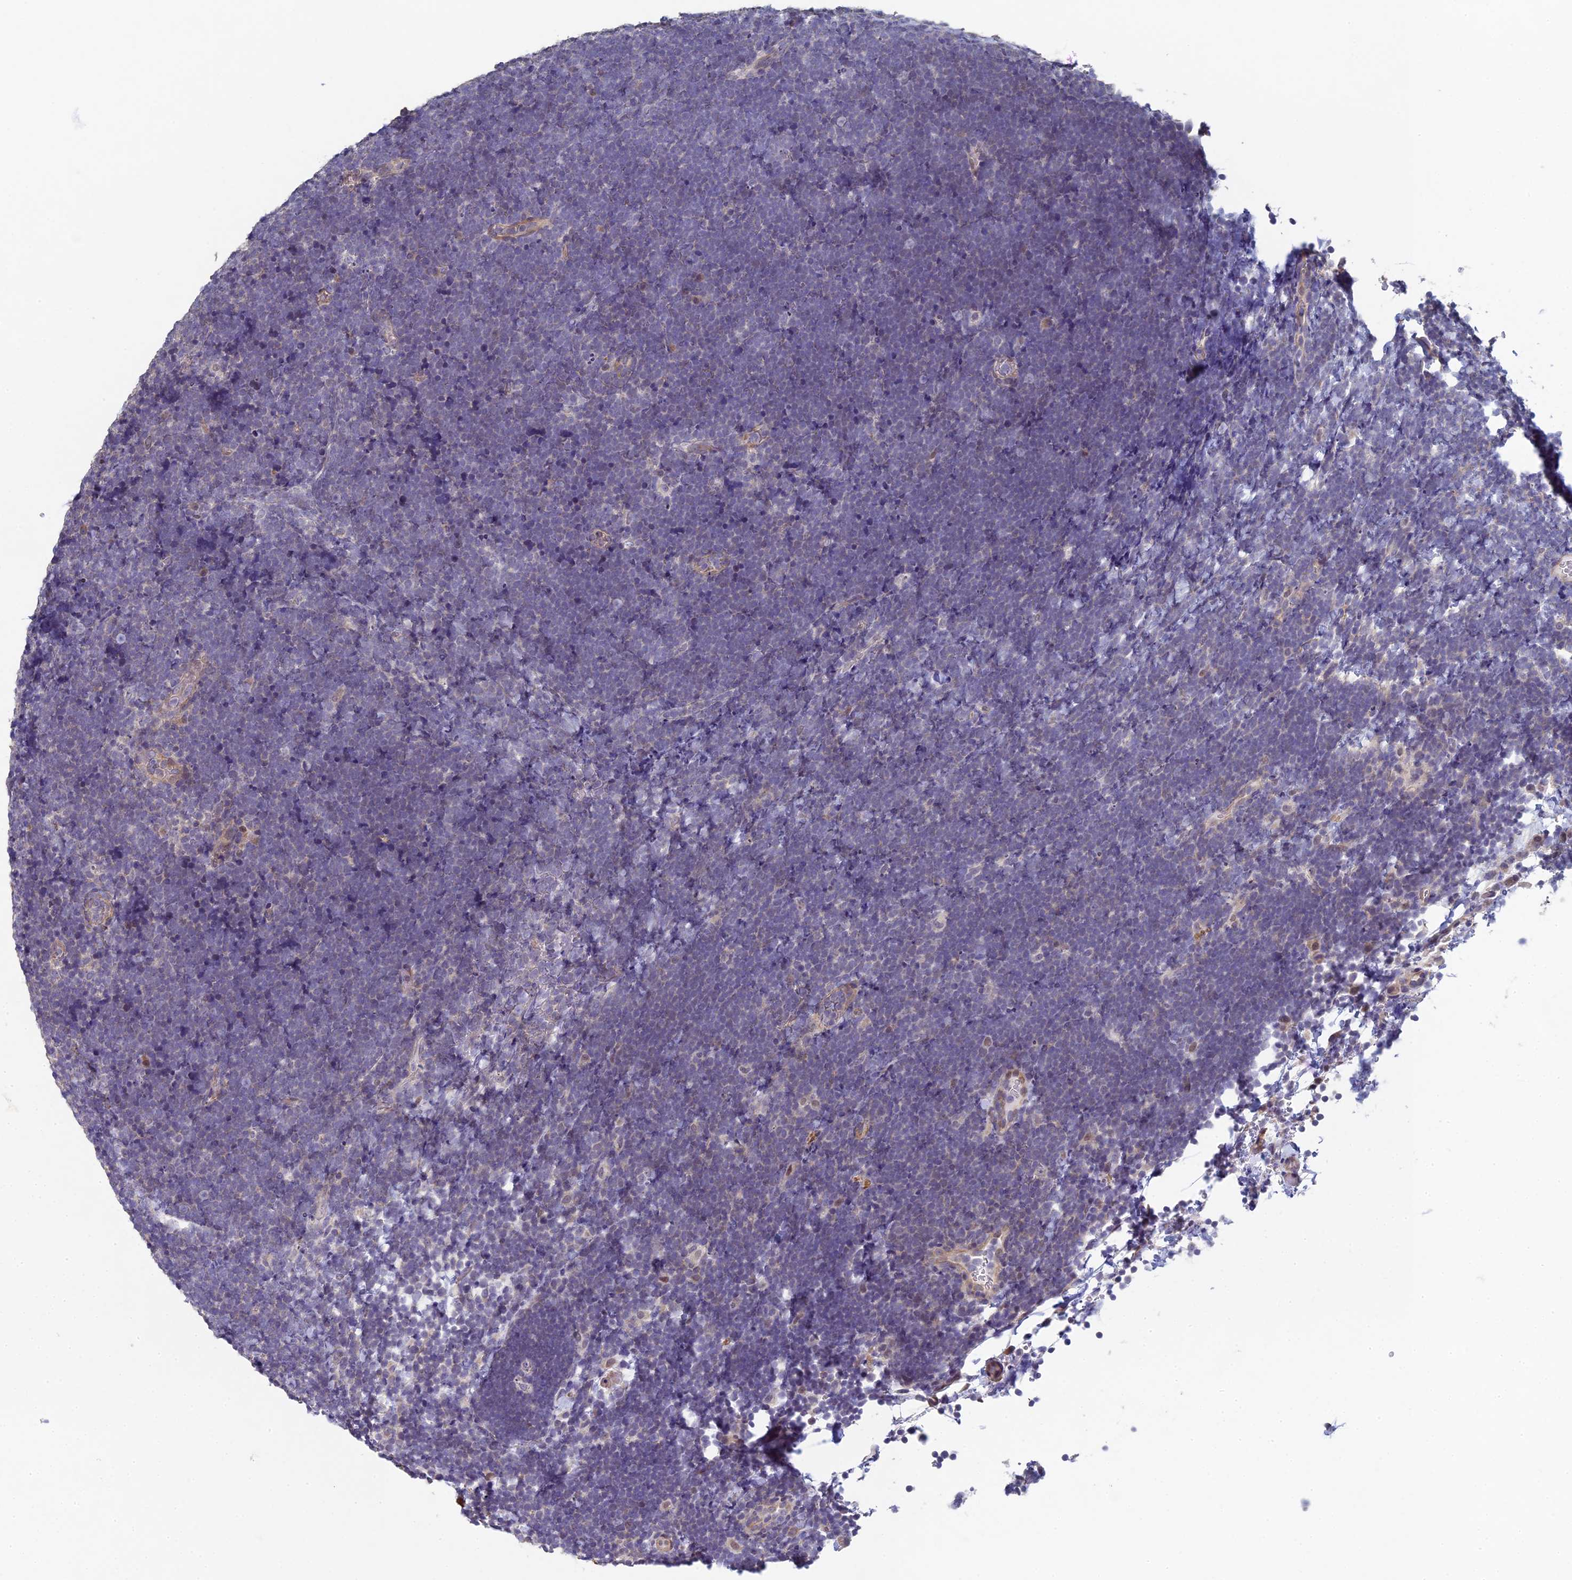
{"staining": {"intensity": "negative", "quantity": "none", "location": "none"}, "tissue": "lymphoma", "cell_type": "Tumor cells", "image_type": "cancer", "snomed": [{"axis": "morphology", "description": "Malignant lymphoma, non-Hodgkin's type, High grade"}, {"axis": "topography", "description": "Lymph node"}], "caption": "Human high-grade malignant lymphoma, non-Hodgkin's type stained for a protein using IHC shows no expression in tumor cells.", "gene": "DIXDC1", "patient": {"sex": "male", "age": 13}}